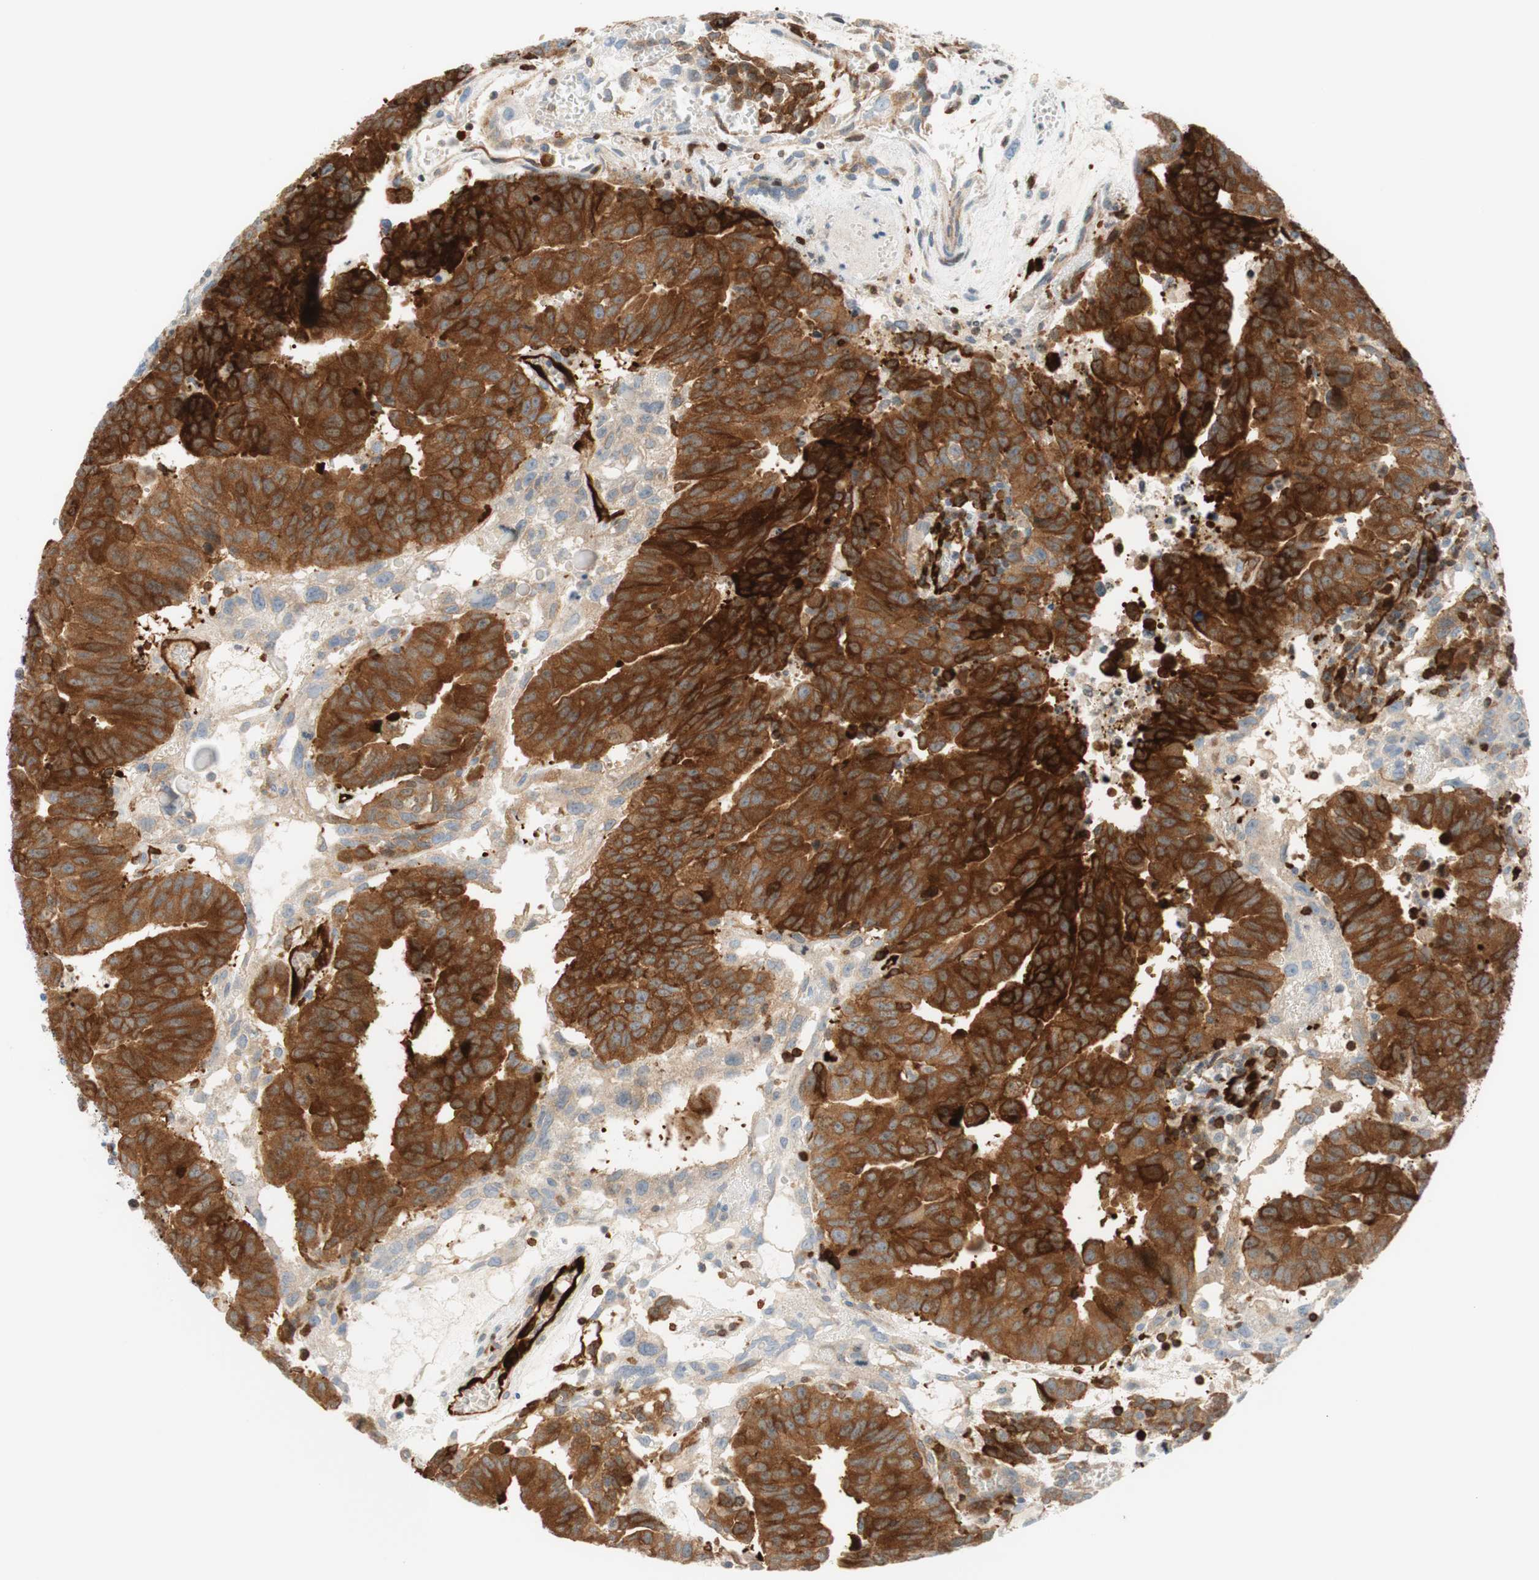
{"staining": {"intensity": "strong", "quantity": "<25%", "location": "cytoplasmic/membranous"}, "tissue": "testis cancer", "cell_type": "Tumor cells", "image_type": "cancer", "snomed": [{"axis": "morphology", "description": "Seminoma, NOS"}, {"axis": "morphology", "description": "Carcinoma, Embryonal, NOS"}, {"axis": "topography", "description": "Testis"}], "caption": "A medium amount of strong cytoplasmic/membranous positivity is seen in about <25% of tumor cells in testis embryonal carcinoma tissue. (DAB (3,3'-diaminobenzidine) IHC with brightfield microscopy, high magnification).", "gene": "STMN1", "patient": {"sex": "male", "age": 52}}